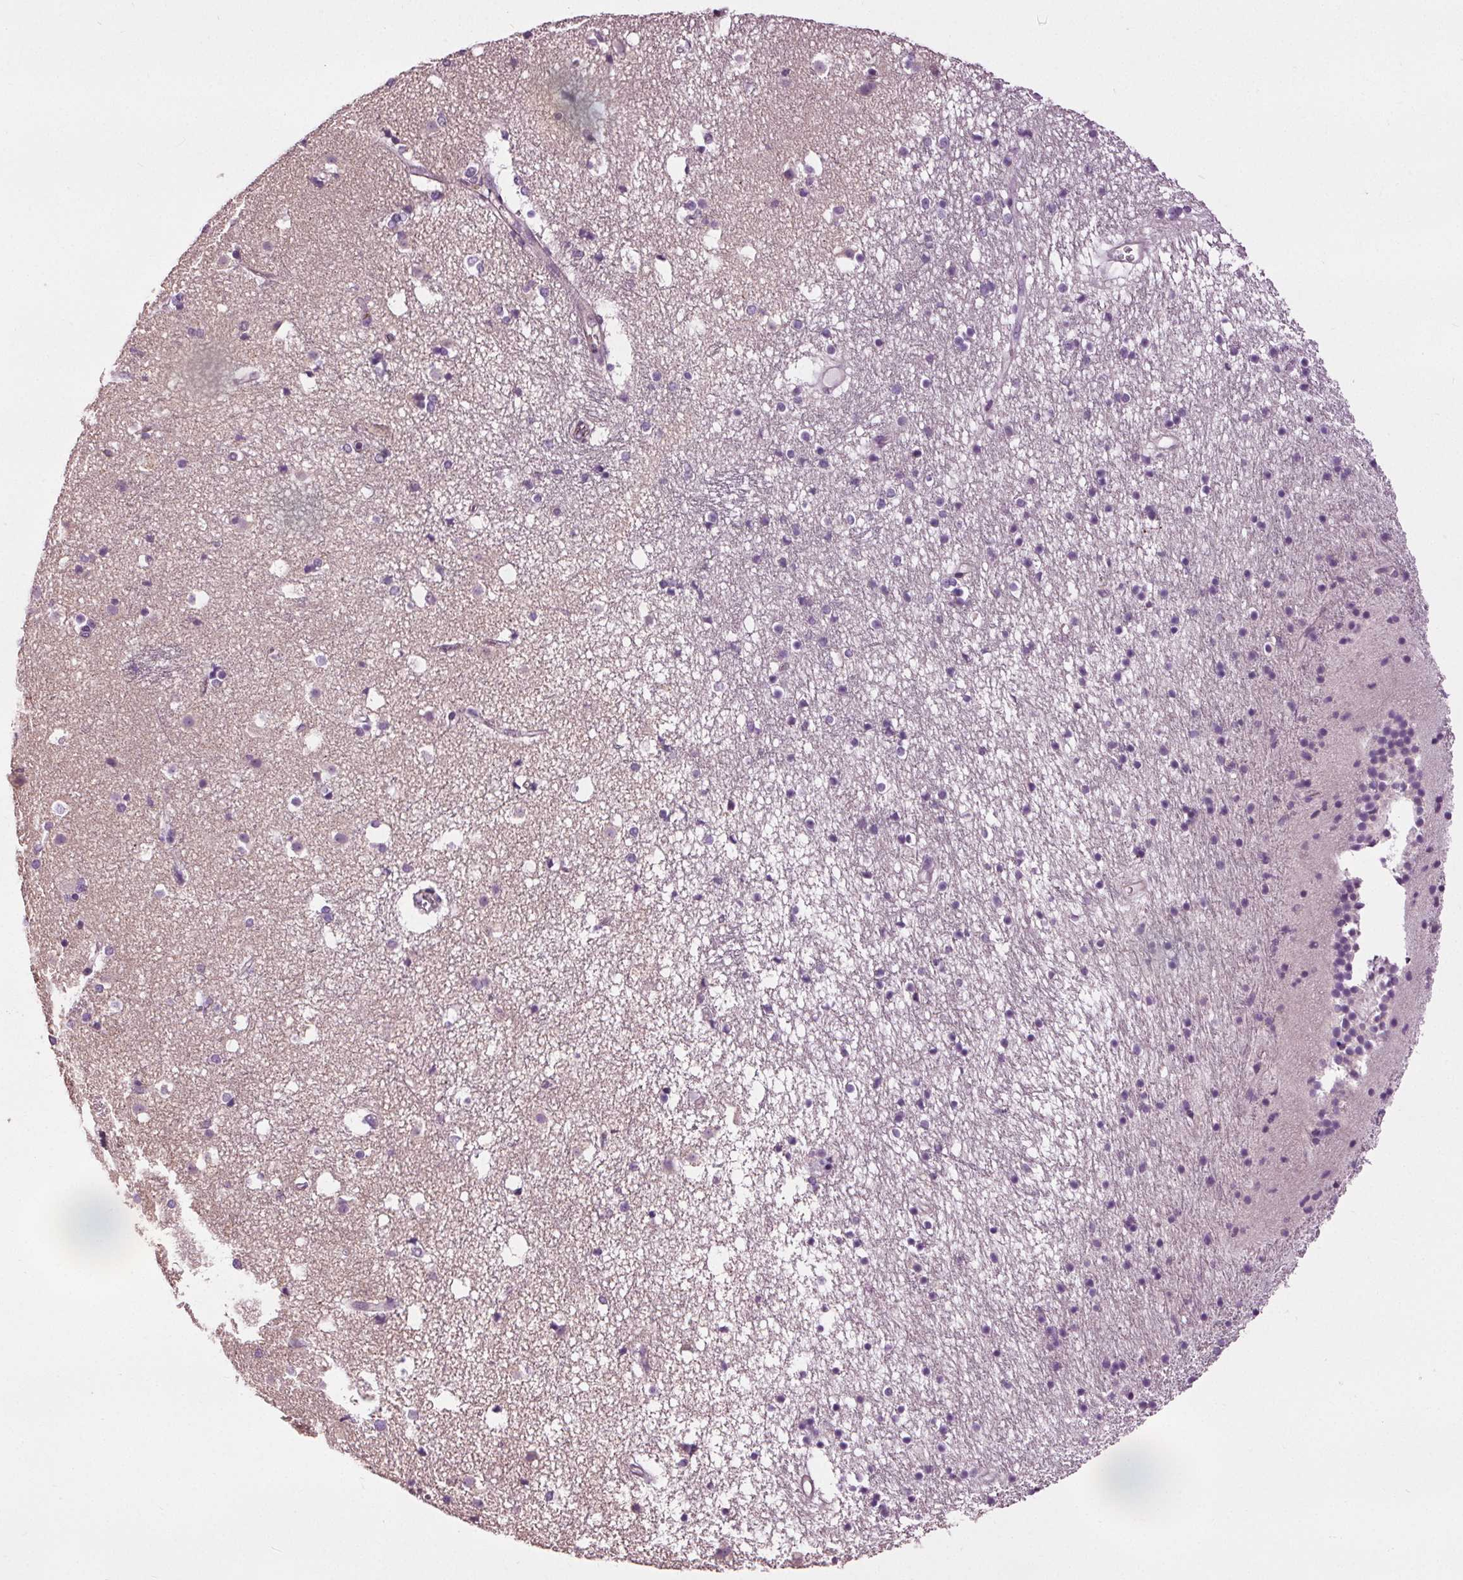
{"staining": {"intensity": "negative", "quantity": "none", "location": "none"}, "tissue": "caudate", "cell_type": "Glial cells", "image_type": "normal", "snomed": [{"axis": "morphology", "description": "Normal tissue, NOS"}, {"axis": "topography", "description": "Lateral ventricle wall"}], "caption": "This is a micrograph of IHC staining of unremarkable caudate, which shows no positivity in glial cells.", "gene": "RASA1", "patient": {"sex": "female", "age": 71}}